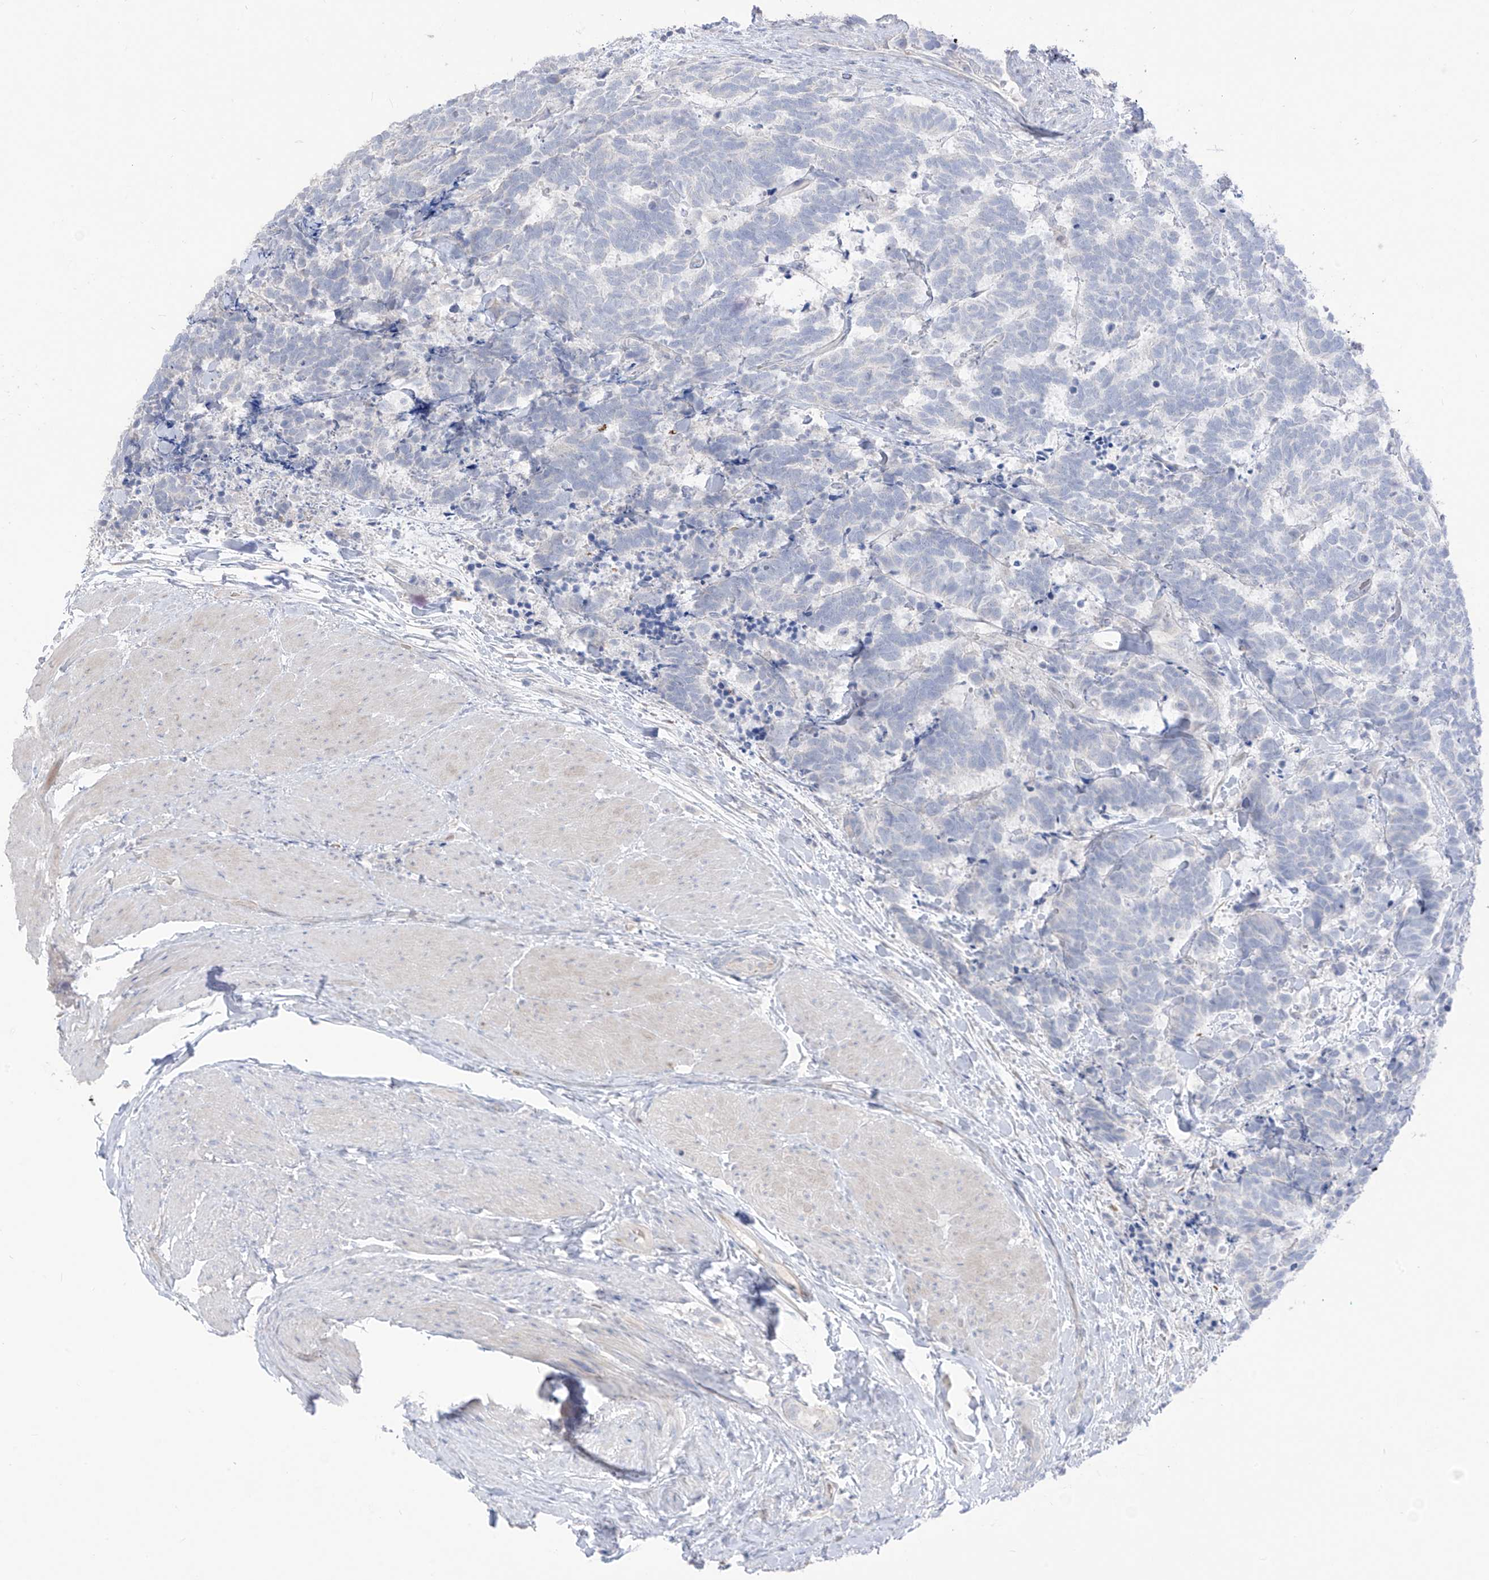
{"staining": {"intensity": "negative", "quantity": "none", "location": "none"}, "tissue": "carcinoid", "cell_type": "Tumor cells", "image_type": "cancer", "snomed": [{"axis": "morphology", "description": "Carcinoma, NOS"}, {"axis": "morphology", "description": "Carcinoid, malignant, NOS"}, {"axis": "topography", "description": "Urinary bladder"}], "caption": "Protein analysis of carcinoid reveals no significant expression in tumor cells.", "gene": "ASPRV1", "patient": {"sex": "male", "age": 57}}